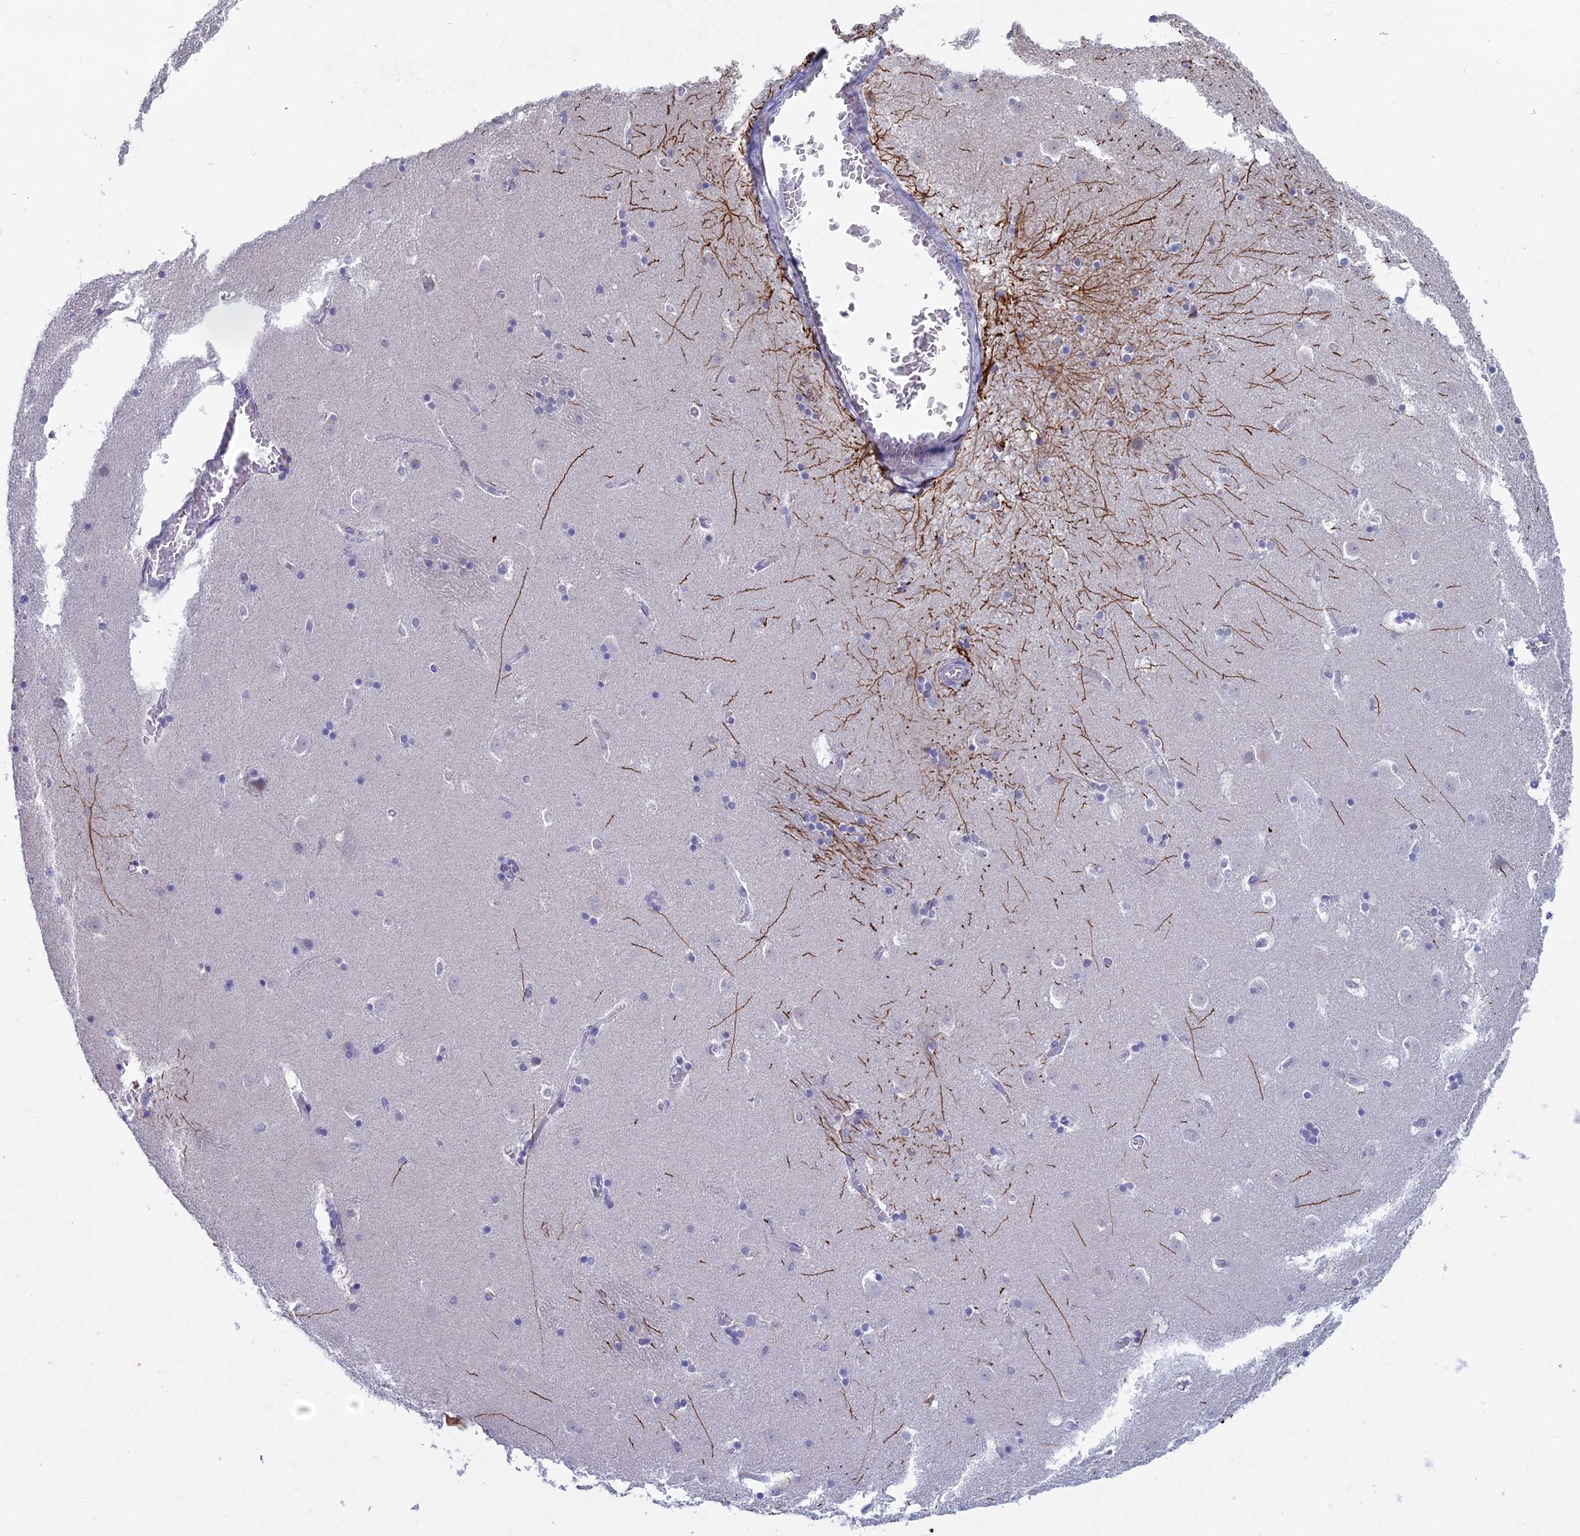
{"staining": {"intensity": "strong", "quantity": "<25%", "location": "cytoplasmic/membranous"}, "tissue": "caudate", "cell_type": "Glial cells", "image_type": "normal", "snomed": [{"axis": "morphology", "description": "Normal tissue, NOS"}, {"axis": "topography", "description": "Lateral ventricle wall"}], "caption": "Strong cytoplasmic/membranous staining for a protein is present in about <25% of glial cells of unremarkable caudate using IHC.", "gene": "MYO5B", "patient": {"sex": "male", "age": 45}}